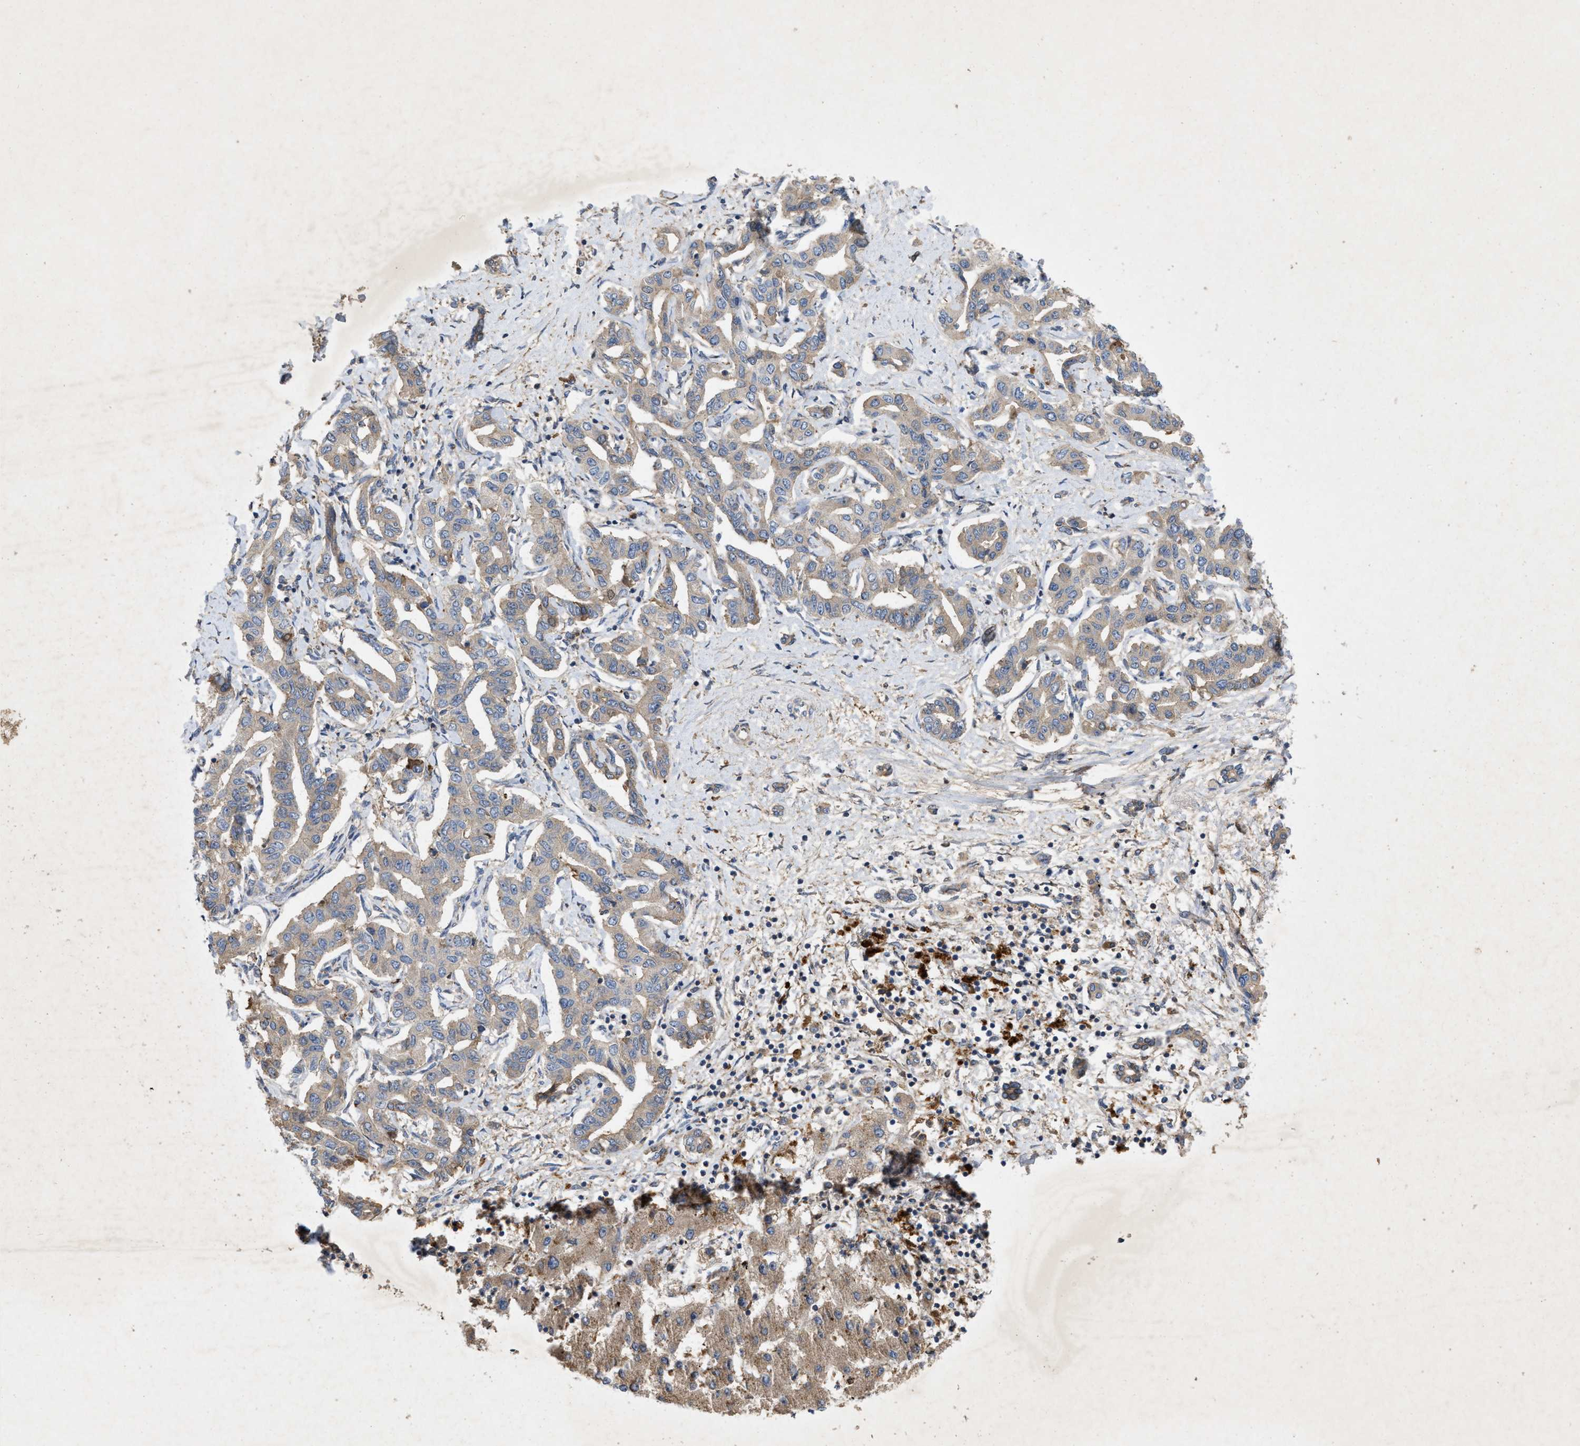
{"staining": {"intensity": "weak", "quantity": "25%-75%", "location": "cytoplasmic/membranous"}, "tissue": "liver cancer", "cell_type": "Tumor cells", "image_type": "cancer", "snomed": [{"axis": "morphology", "description": "Cholangiocarcinoma"}, {"axis": "topography", "description": "Liver"}], "caption": "Tumor cells show low levels of weak cytoplasmic/membranous positivity in approximately 25%-75% of cells in liver cancer (cholangiocarcinoma).", "gene": "LPAR2", "patient": {"sex": "male", "age": 59}}